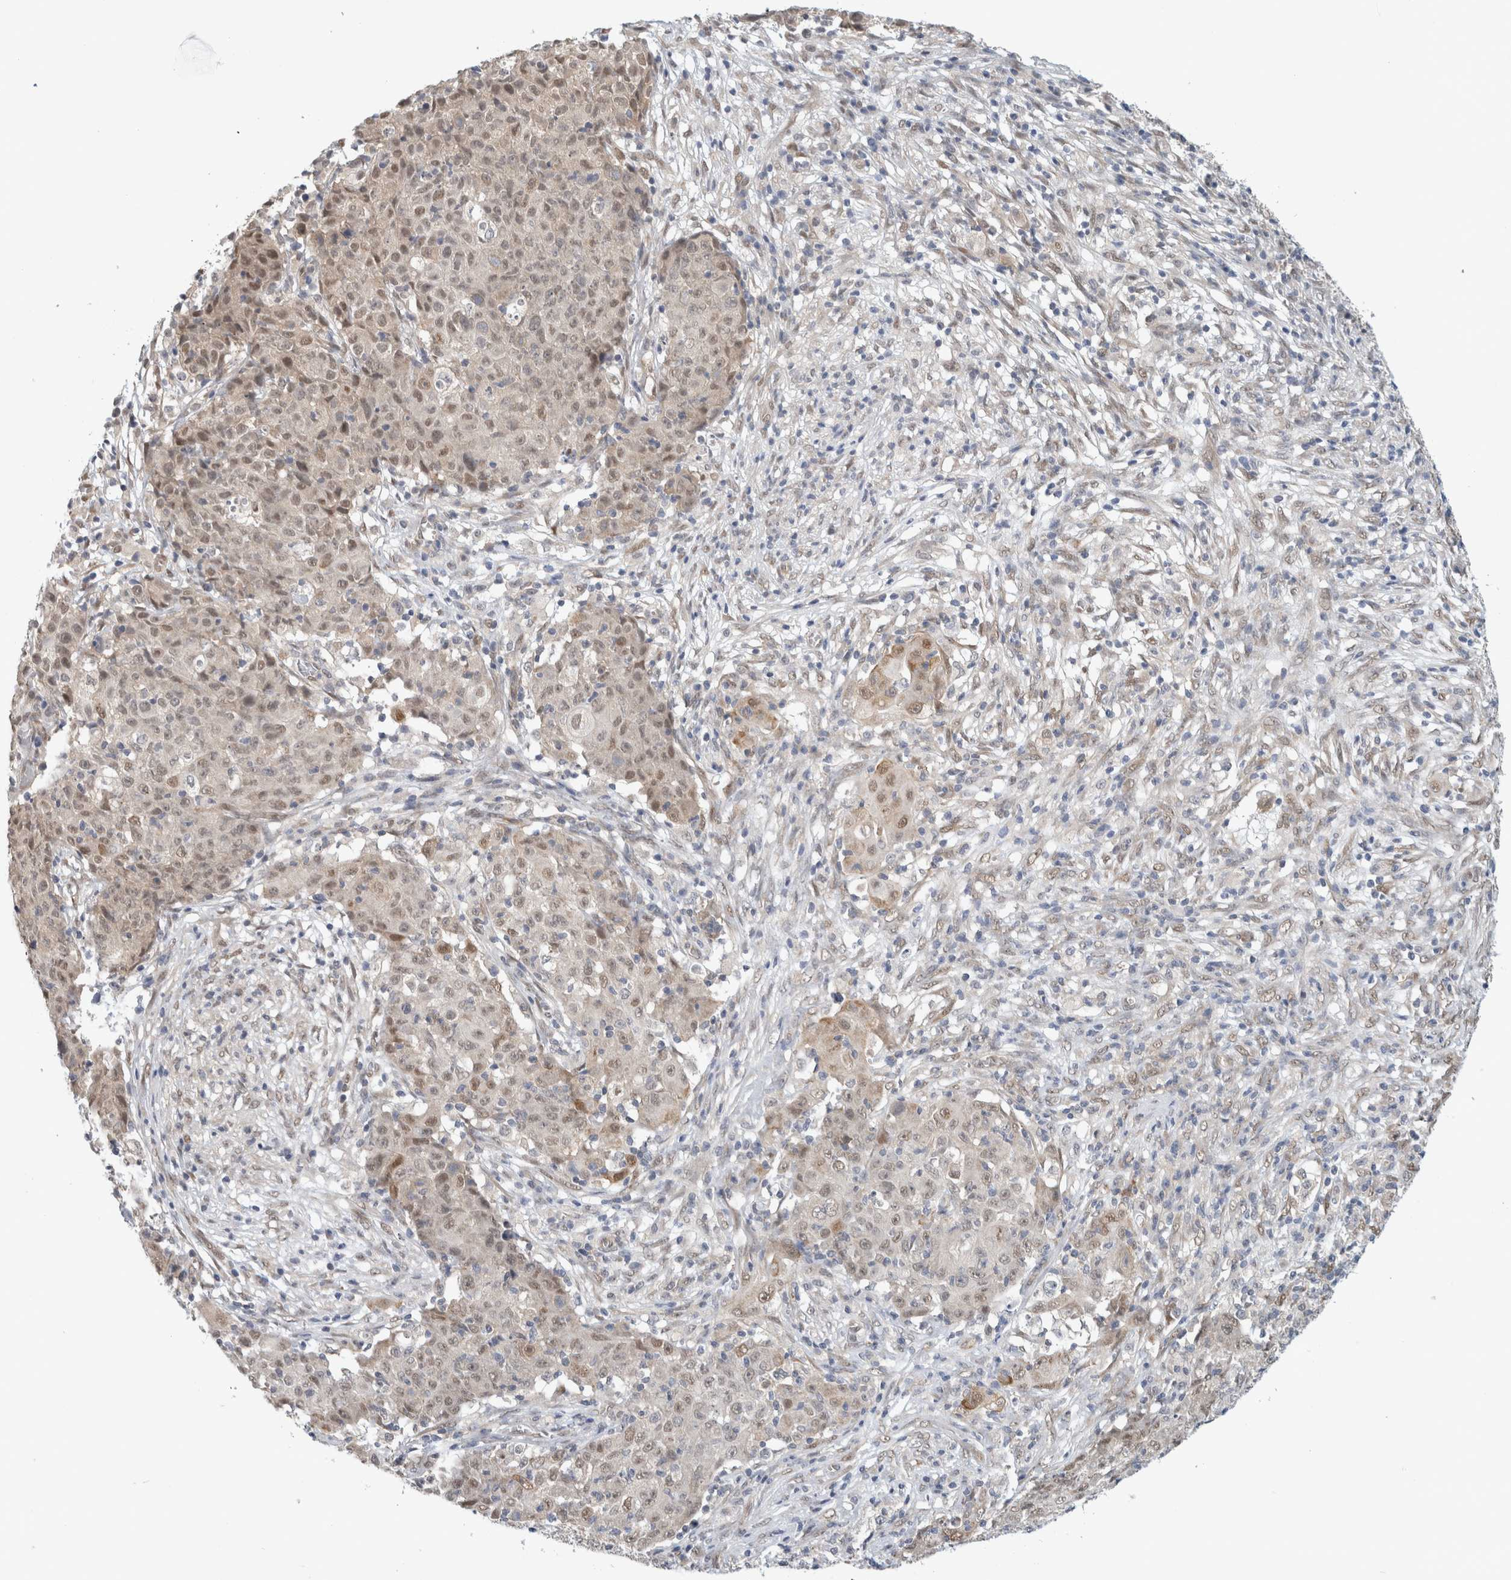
{"staining": {"intensity": "weak", "quantity": "25%-75%", "location": "nuclear"}, "tissue": "ovarian cancer", "cell_type": "Tumor cells", "image_type": "cancer", "snomed": [{"axis": "morphology", "description": "Carcinoma, endometroid"}, {"axis": "topography", "description": "Ovary"}], "caption": "A low amount of weak nuclear positivity is seen in about 25%-75% of tumor cells in ovarian cancer (endometroid carcinoma) tissue. The protein is stained brown, and the nuclei are stained in blue (DAB IHC with brightfield microscopy, high magnification).", "gene": "EIF4G3", "patient": {"sex": "female", "age": 42}}